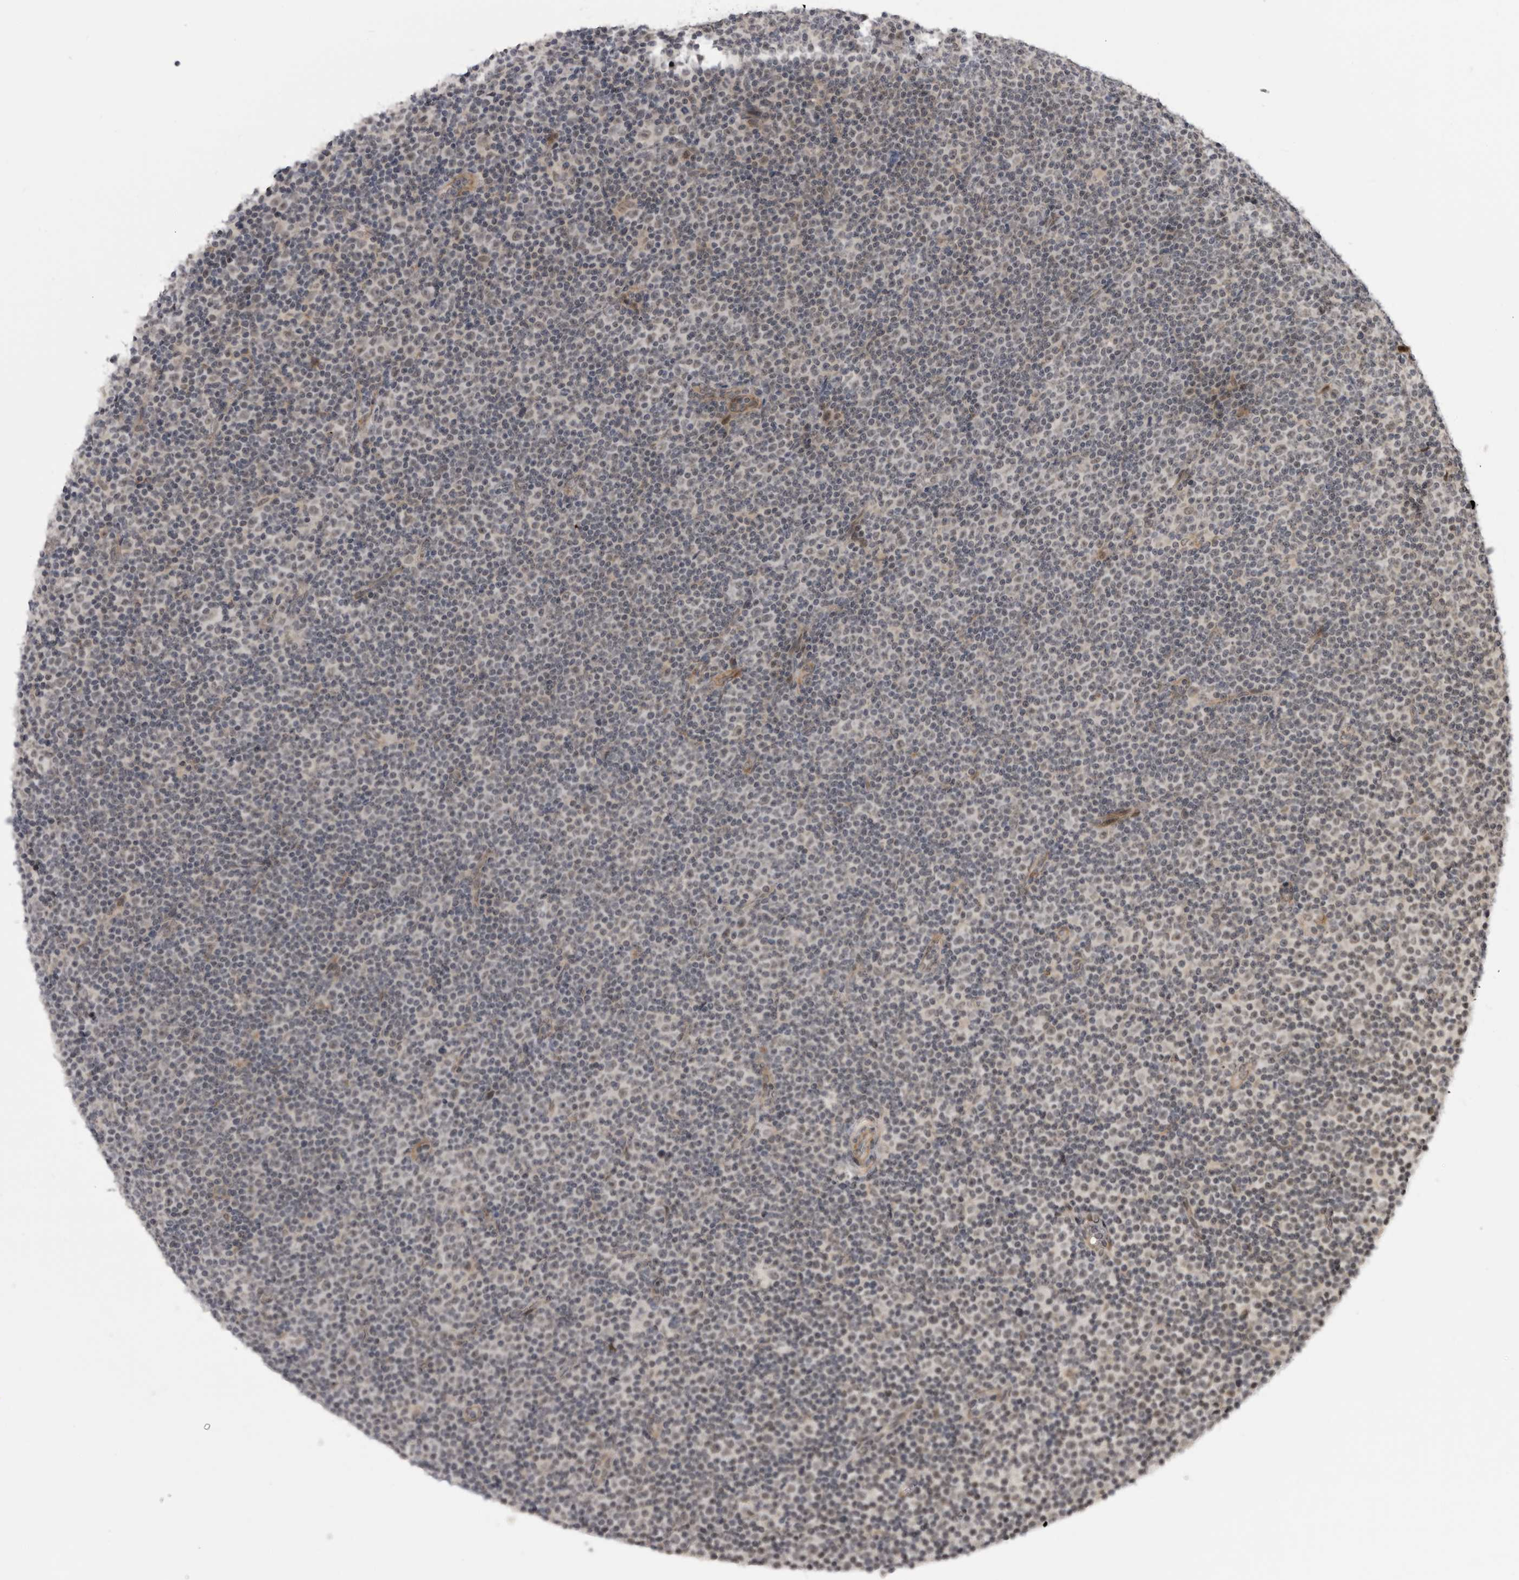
{"staining": {"intensity": "weak", "quantity": "25%-75%", "location": "nuclear"}, "tissue": "lymphoma", "cell_type": "Tumor cells", "image_type": "cancer", "snomed": [{"axis": "morphology", "description": "Malignant lymphoma, non-Hodgkin's type, Low grade"}, {"axis": "topography", "description": "Lymph node"}], "caption": "Human low-grade malignant lymphoma, non-Hodgkin's type stained for a protein (brown) reveals weak nuclear positive expression in approximately 25%-75% of tumor cells.", "gene": "ALPK2", "patient": {"sex": "female", "age": 67}}